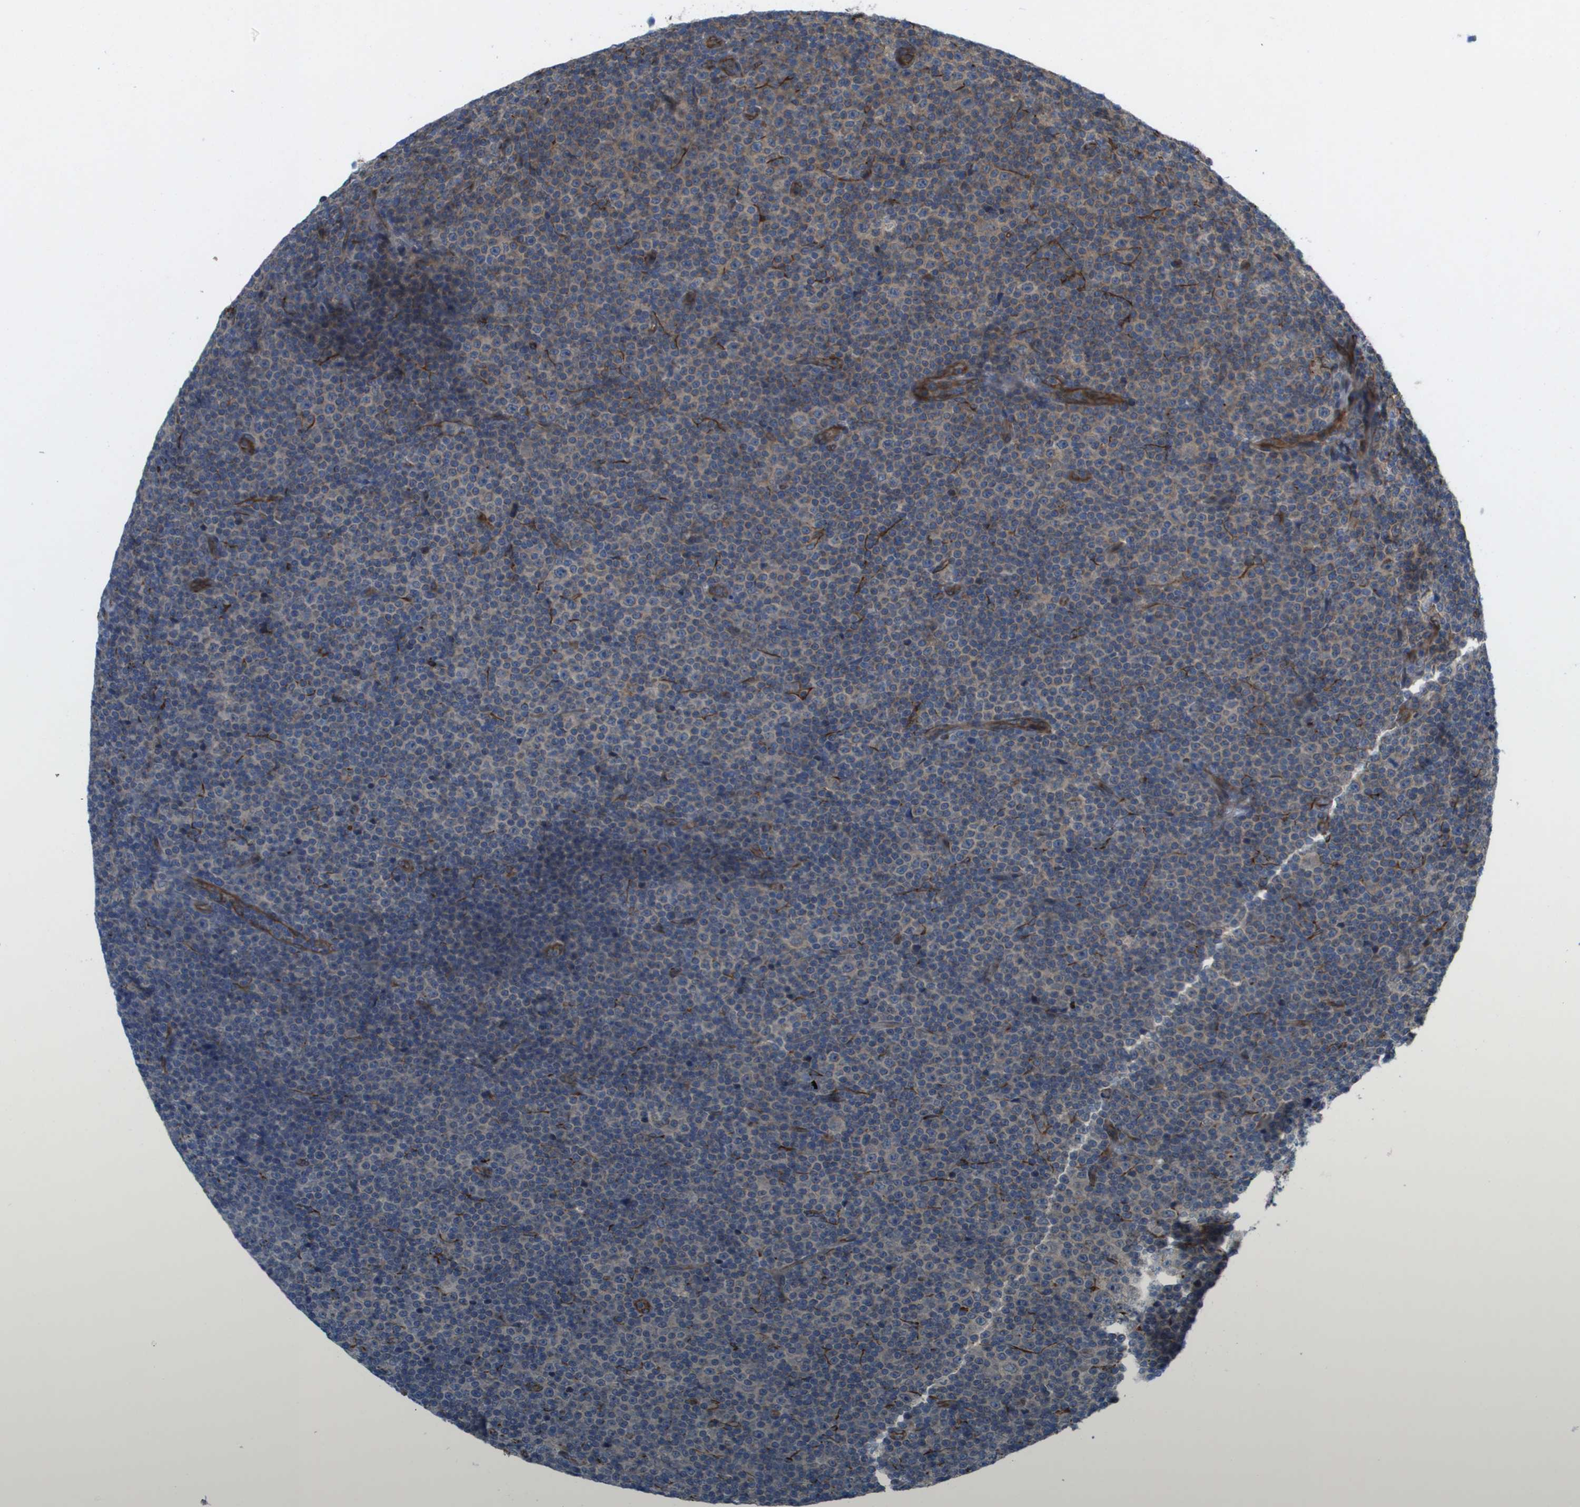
{"staining": {"intensity": "weak", "quantity": "<25%", "location": "cytoplasmic/membranous"}, "tissue": "lymphoma", "cell_type": "Tumor cells", "image_type": "cancer", "snomed": [{"axis": "morphology", "description": "Malignant lymphoma, non-Hodgkin's type, Low grade"}, {"axis": "topography", "description": "Lymph node"}], "caption": "The image demonstrates no significant staining in tumor cells of malignant lymphoma, non-Hodgkin's type (low-grade).", "gene": "SLC6A9", "patient": {"sex": "female", "age": 67}}